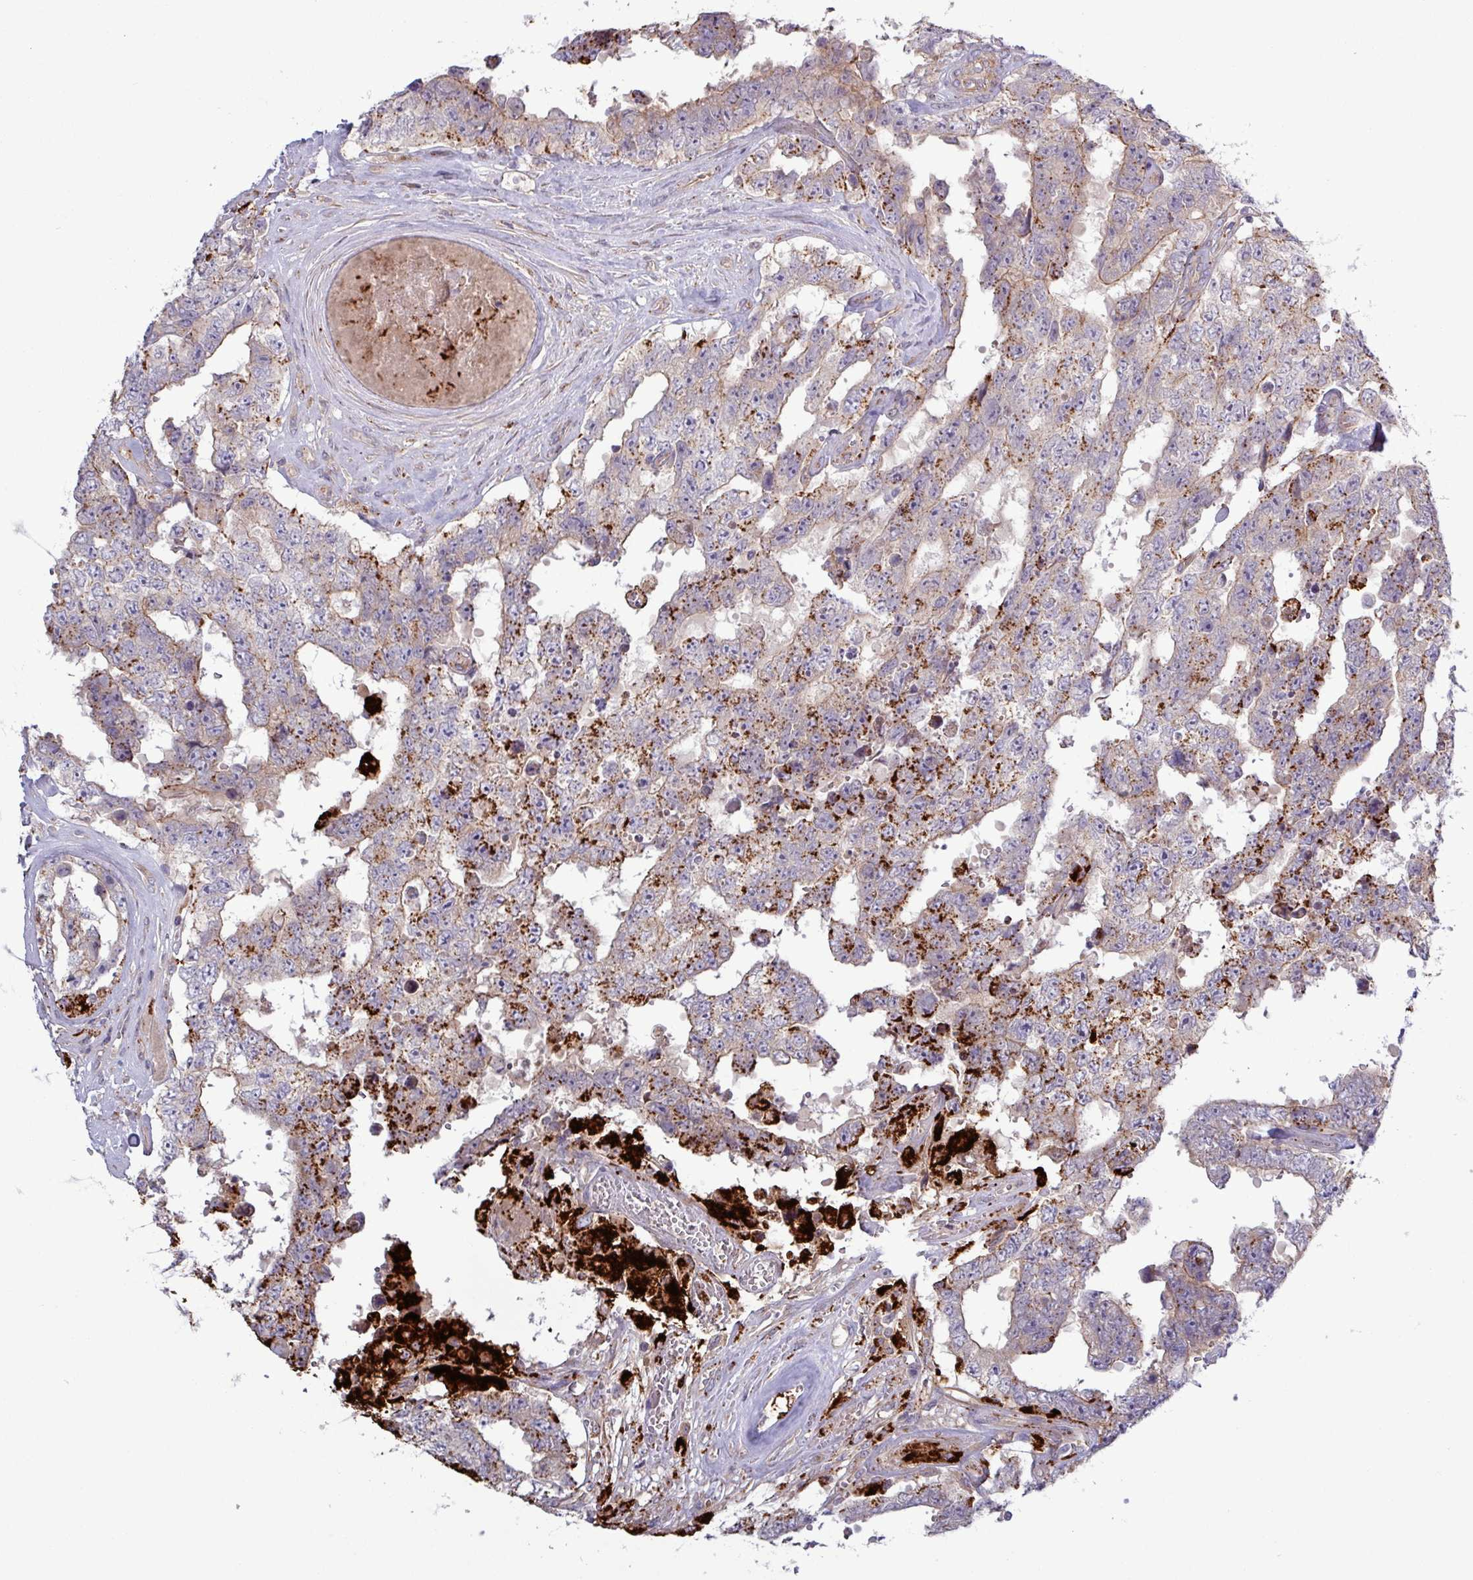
{"staining": {"intensity": "moderate", "quantity": "25%-75%", "location": "cytoplasmic/membranous"}, "tissue": "testis cancer", "cell_type": "Tumor cells", "image_type": "cancer", "snomed": [{"axis": "morphology", "description": "Normal tissue, NOS"}, {"axis": "morphology", "description": "Carcinoma, Embryonal, NOS"}, {"axis": "topography", "description": "Testis"}, {"axis": "topography", "description": "Epididymis"}], "caption": "Protein analysis of testis embryonal carcinoma tissue exhibits moderate cytoplasmic/membranous positivity in approximately 25%-75% of tumor cells.", "gene": "PLIN2", "patient": {"sex": "male", "age": 25}}